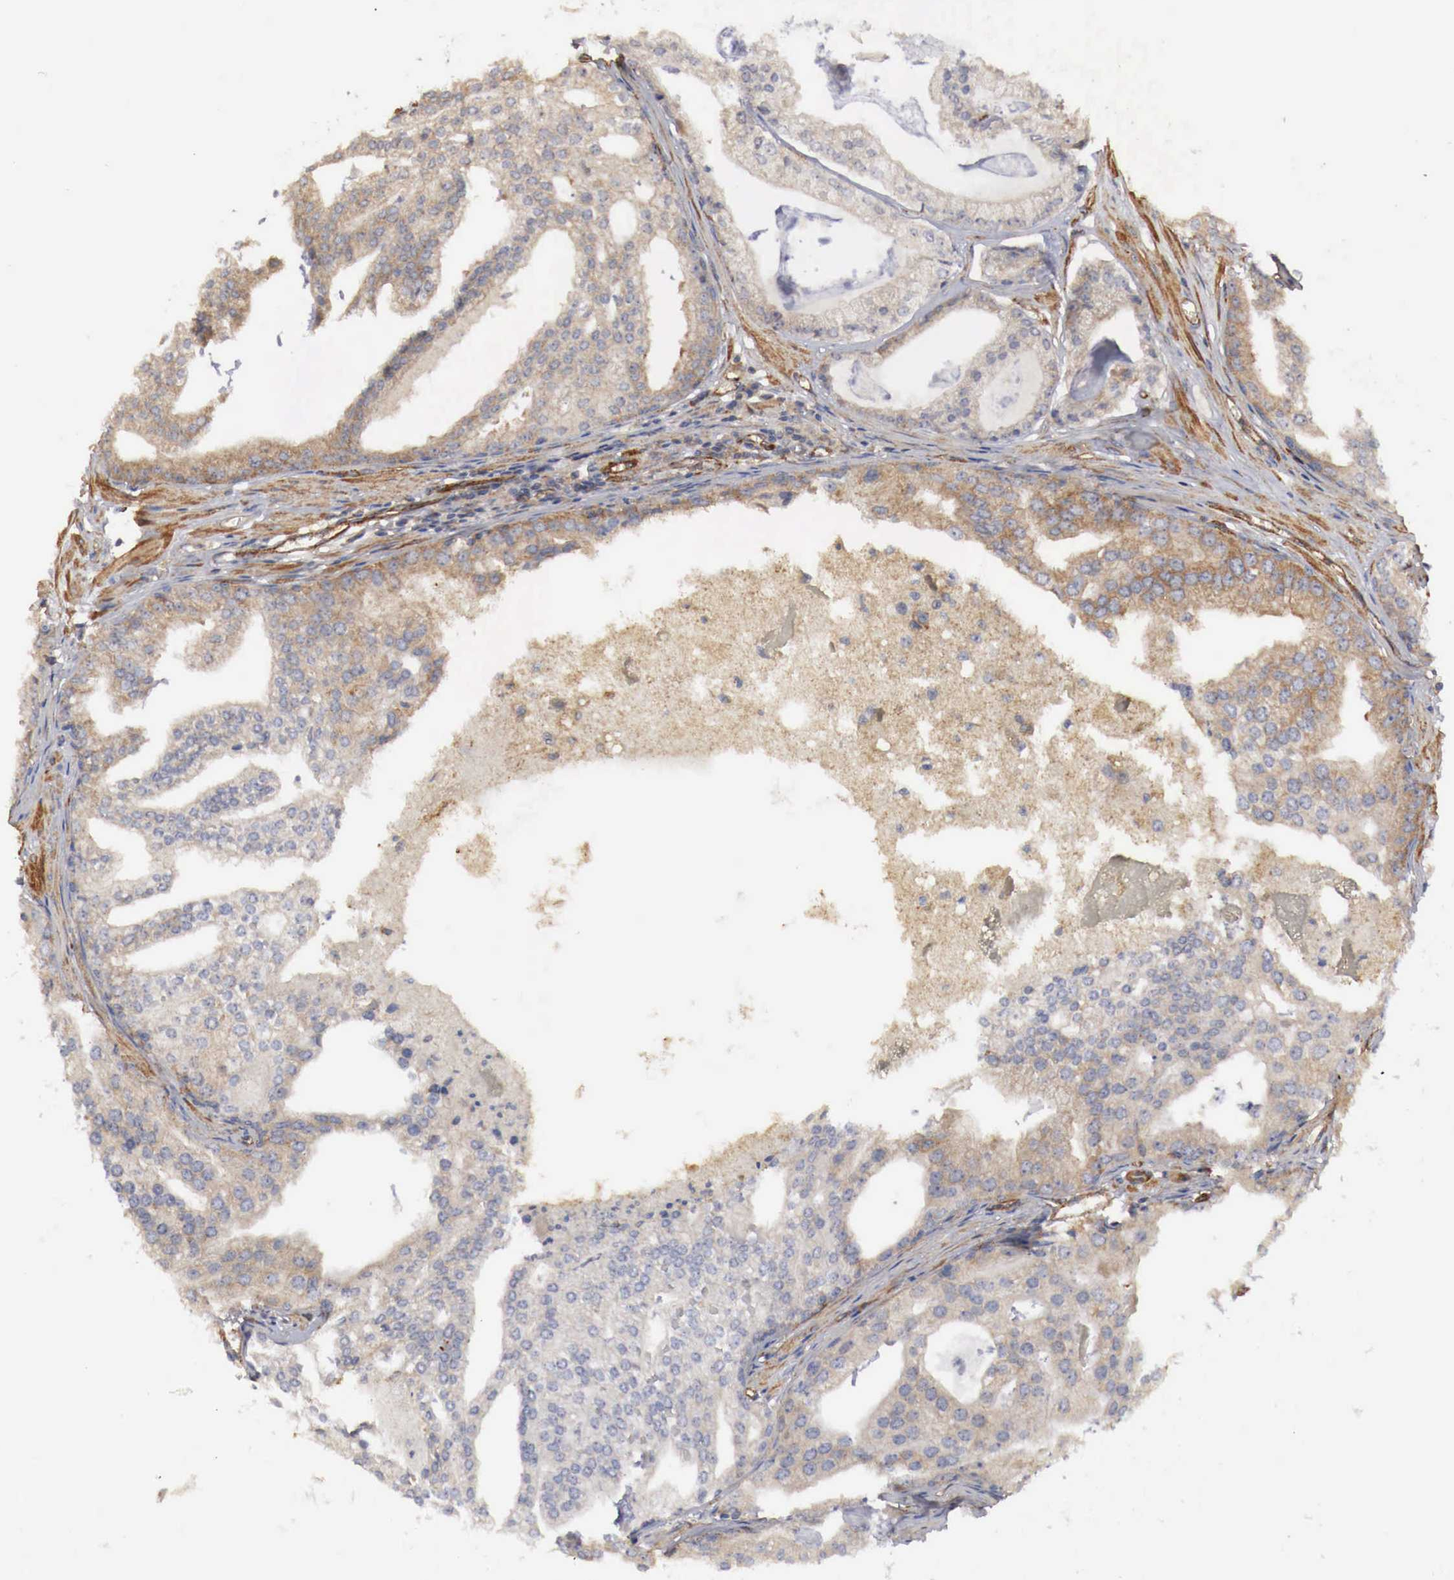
{"staining": {"intensity": "weak", "quantity": ">75%", "location": "cytoplasmic/membranous"}, "tissue": "prostate cancer", "cell_type": "Tumor cells", "image_type": "cancer", "snomed": [{"axis": "morphology", "description": "Adenocarcinoma, High grade"}, {"axis": "topography", "description": "Prostate"}], "caption": "Immunohistochemistry (IHC) of prostate cancer displays low levels of weak cytoplasmic/membranous staining in approximately >75% of tumor cells.", "gene": "ARMCX4", "patient": {"sex": "male", "age": 56}}